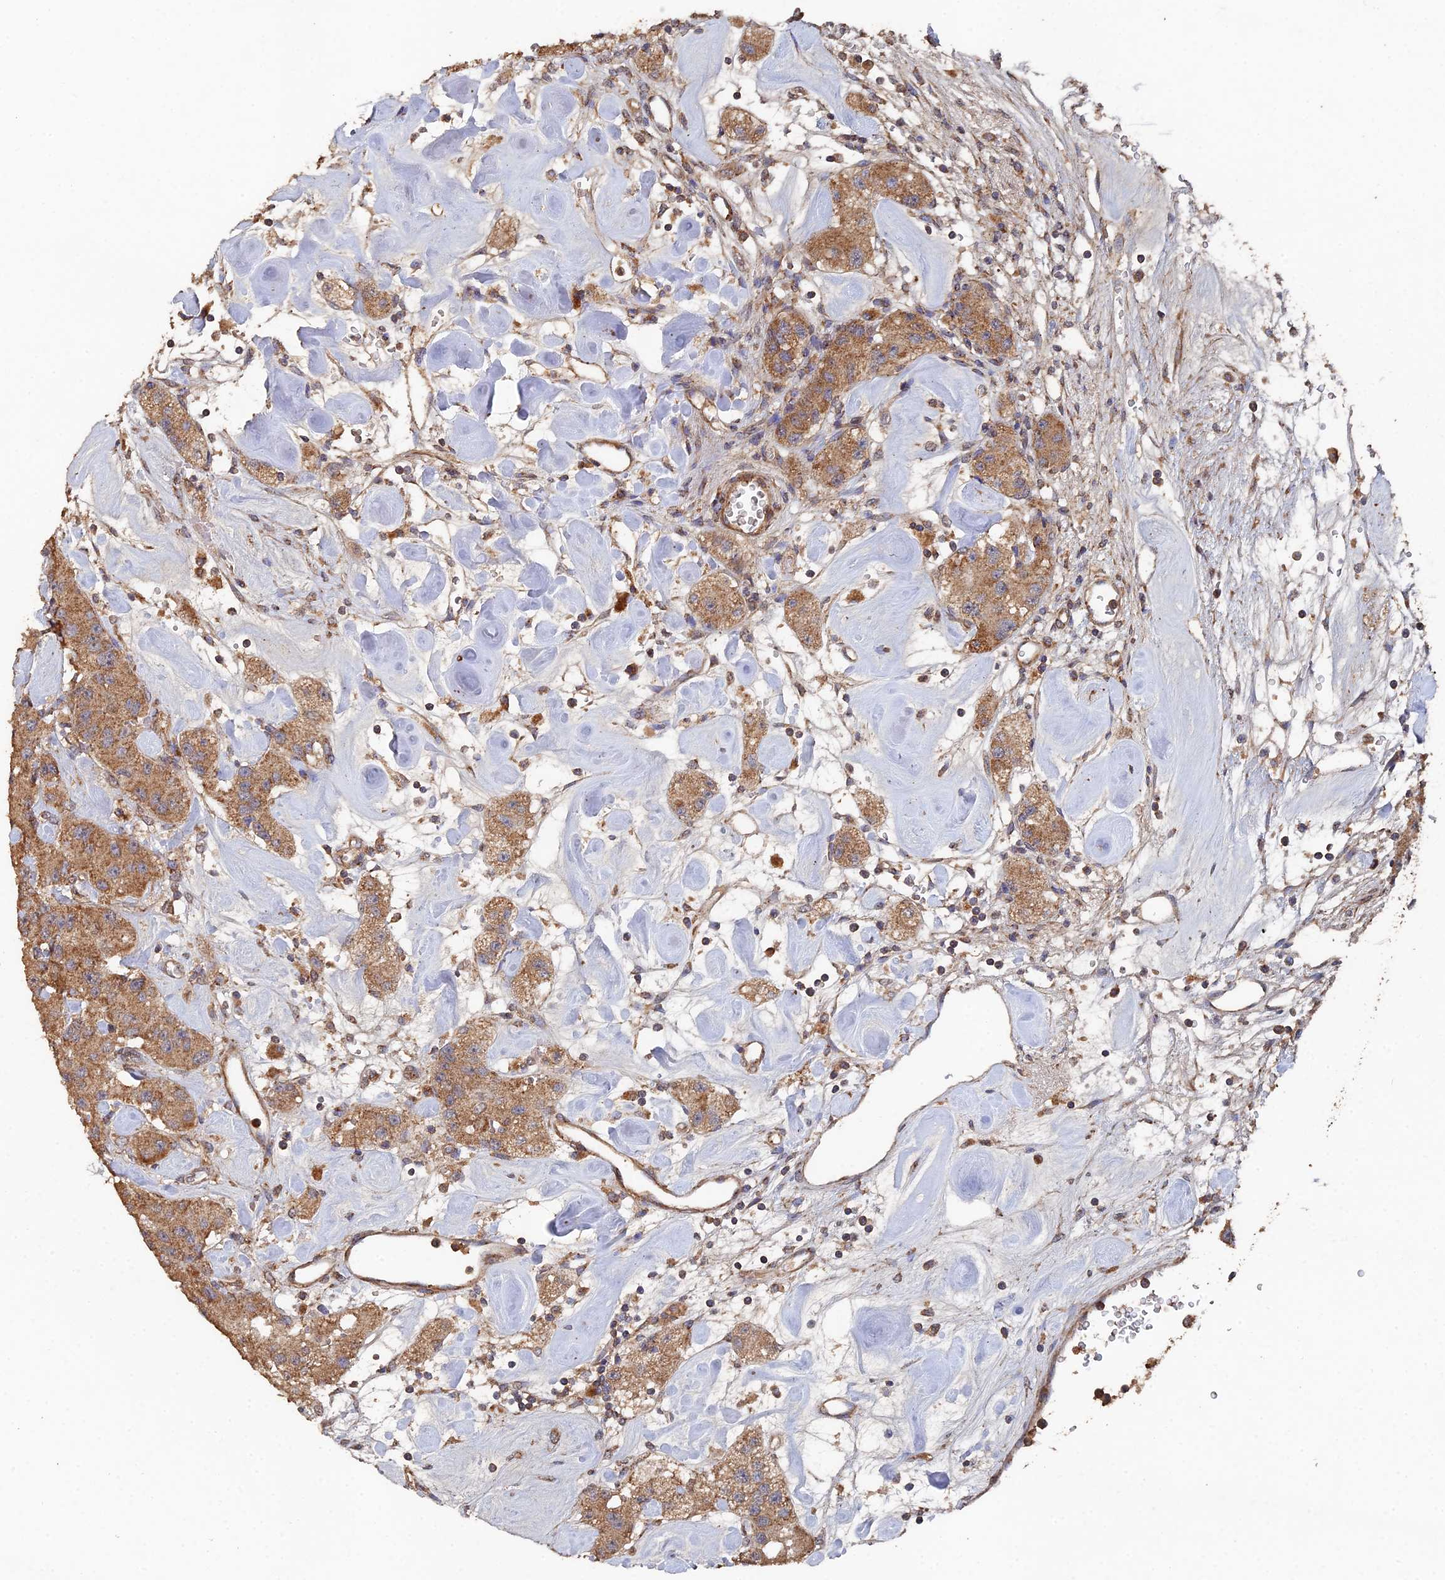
{"staining": {"intensity": "moderate", "quantity": ">75%", "location": "cytoplasmic/membranous"}, "tissue": "carcinoid", "cell_type": "Tumor cells", "image_type": "cancer", "snomed": [{"axis": "morphology", "description": "Carcinoid, malignant, NOS"}, {"axis": "topography", "description": "Pancreas"}], "caption": "The immunohistochemical stain labels moderate cytoplasmic/membranous expression in tumor cells of malignant carcinoid tissue. Using DAB (3,3'-diaminobenzidine) (brown) and hematoxylin (blue) stains, captured at high magnification using brightfield microscopy.", "gene": "SPANXN4", "patient": {"sex": "male", "age": 41}}